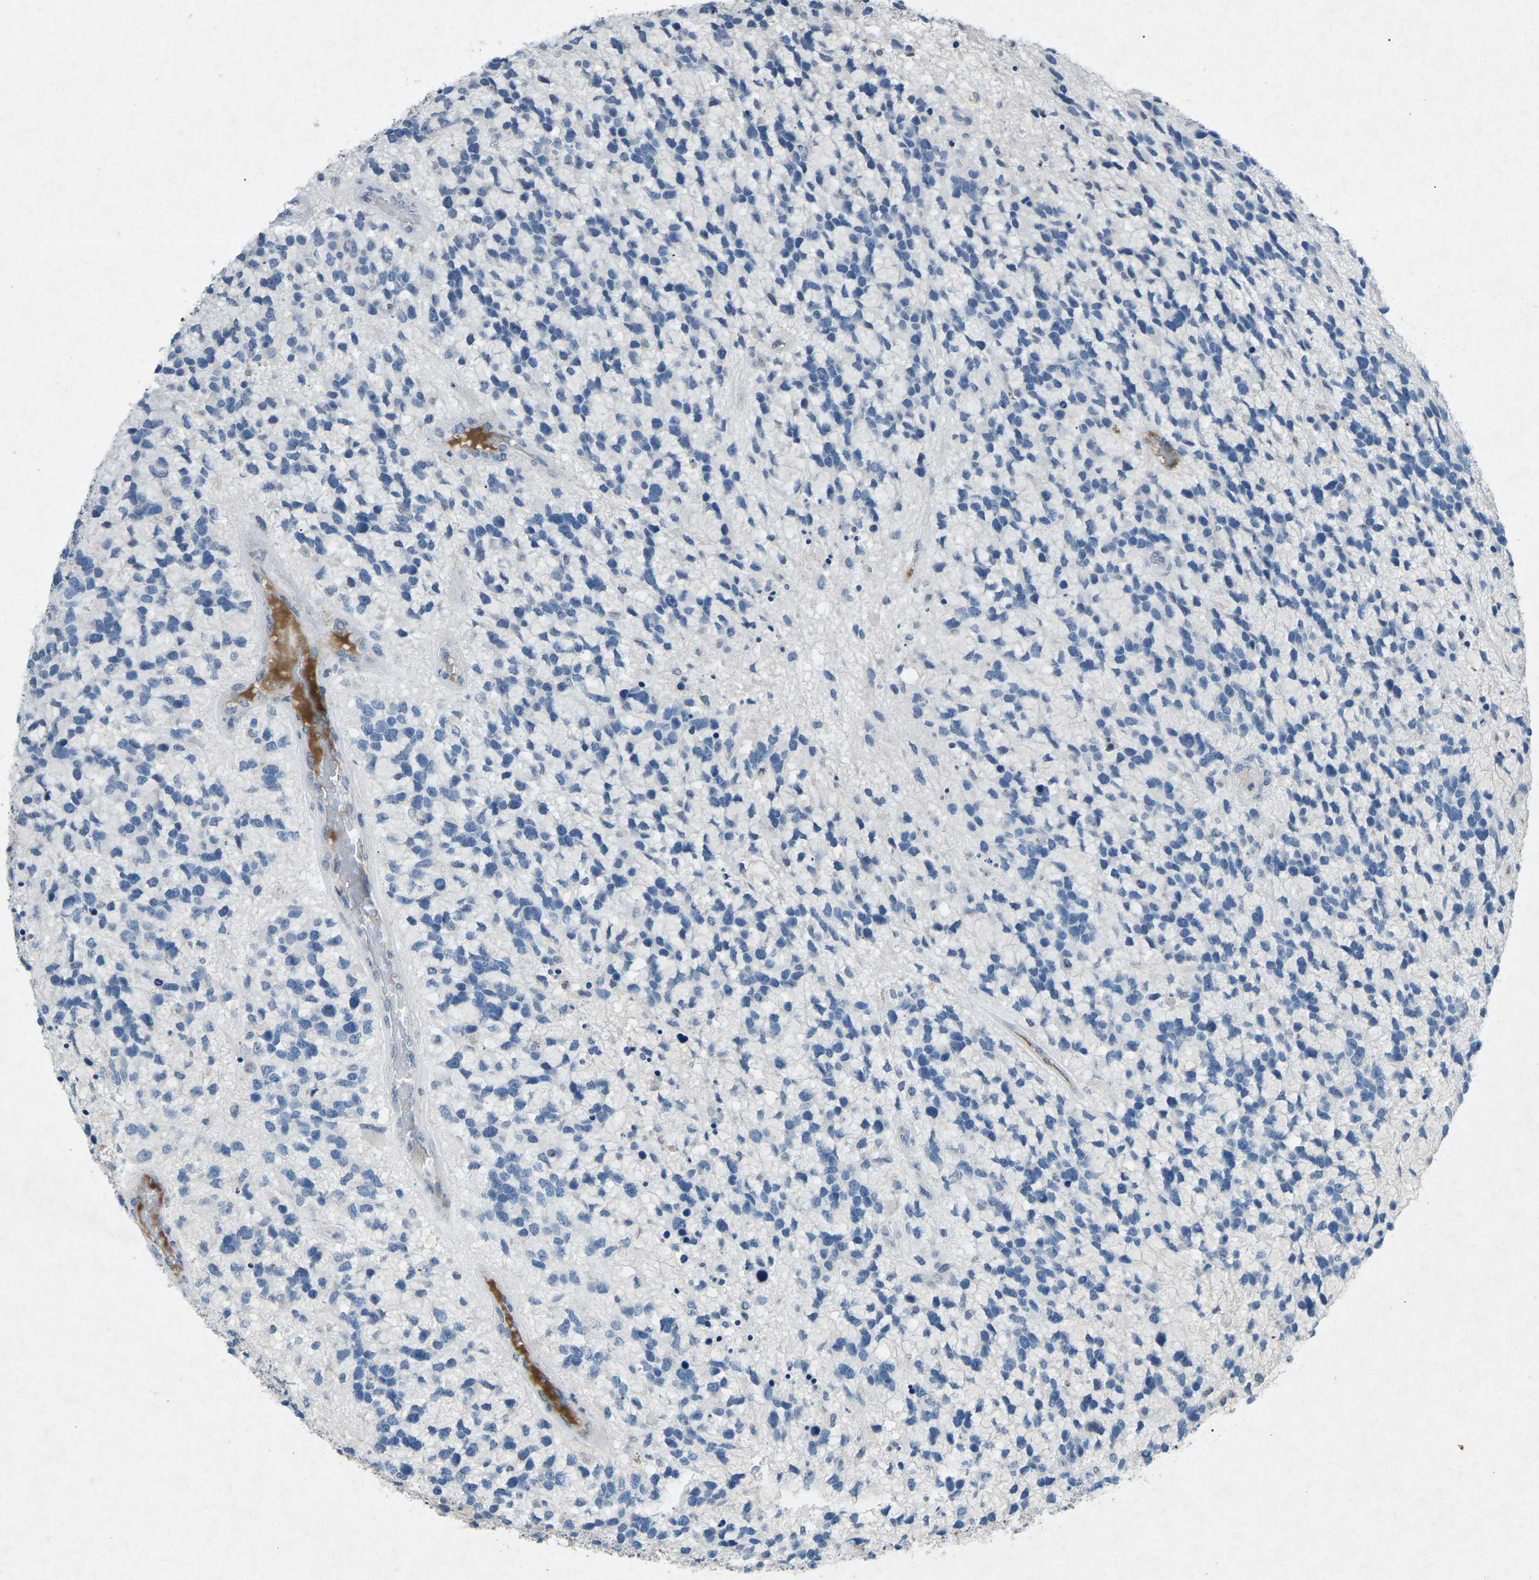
{"staining": {"intensity": "negative", "quantity": "none", "location": "none"}, "tissue": "glioma", "cell_type": "Tumor cells", "image_type": "cancer", "snomed": [{"axis": "morphology", "description": "Glioma, malignant, High grade"}, {"axis": "topography", "description": "Brain"}], "caption": "The photomicrograph reveals no significant staining in tumor cells of glioma.", "gene": "A1BG", "patient": {"sex": "female", "age": 58}}